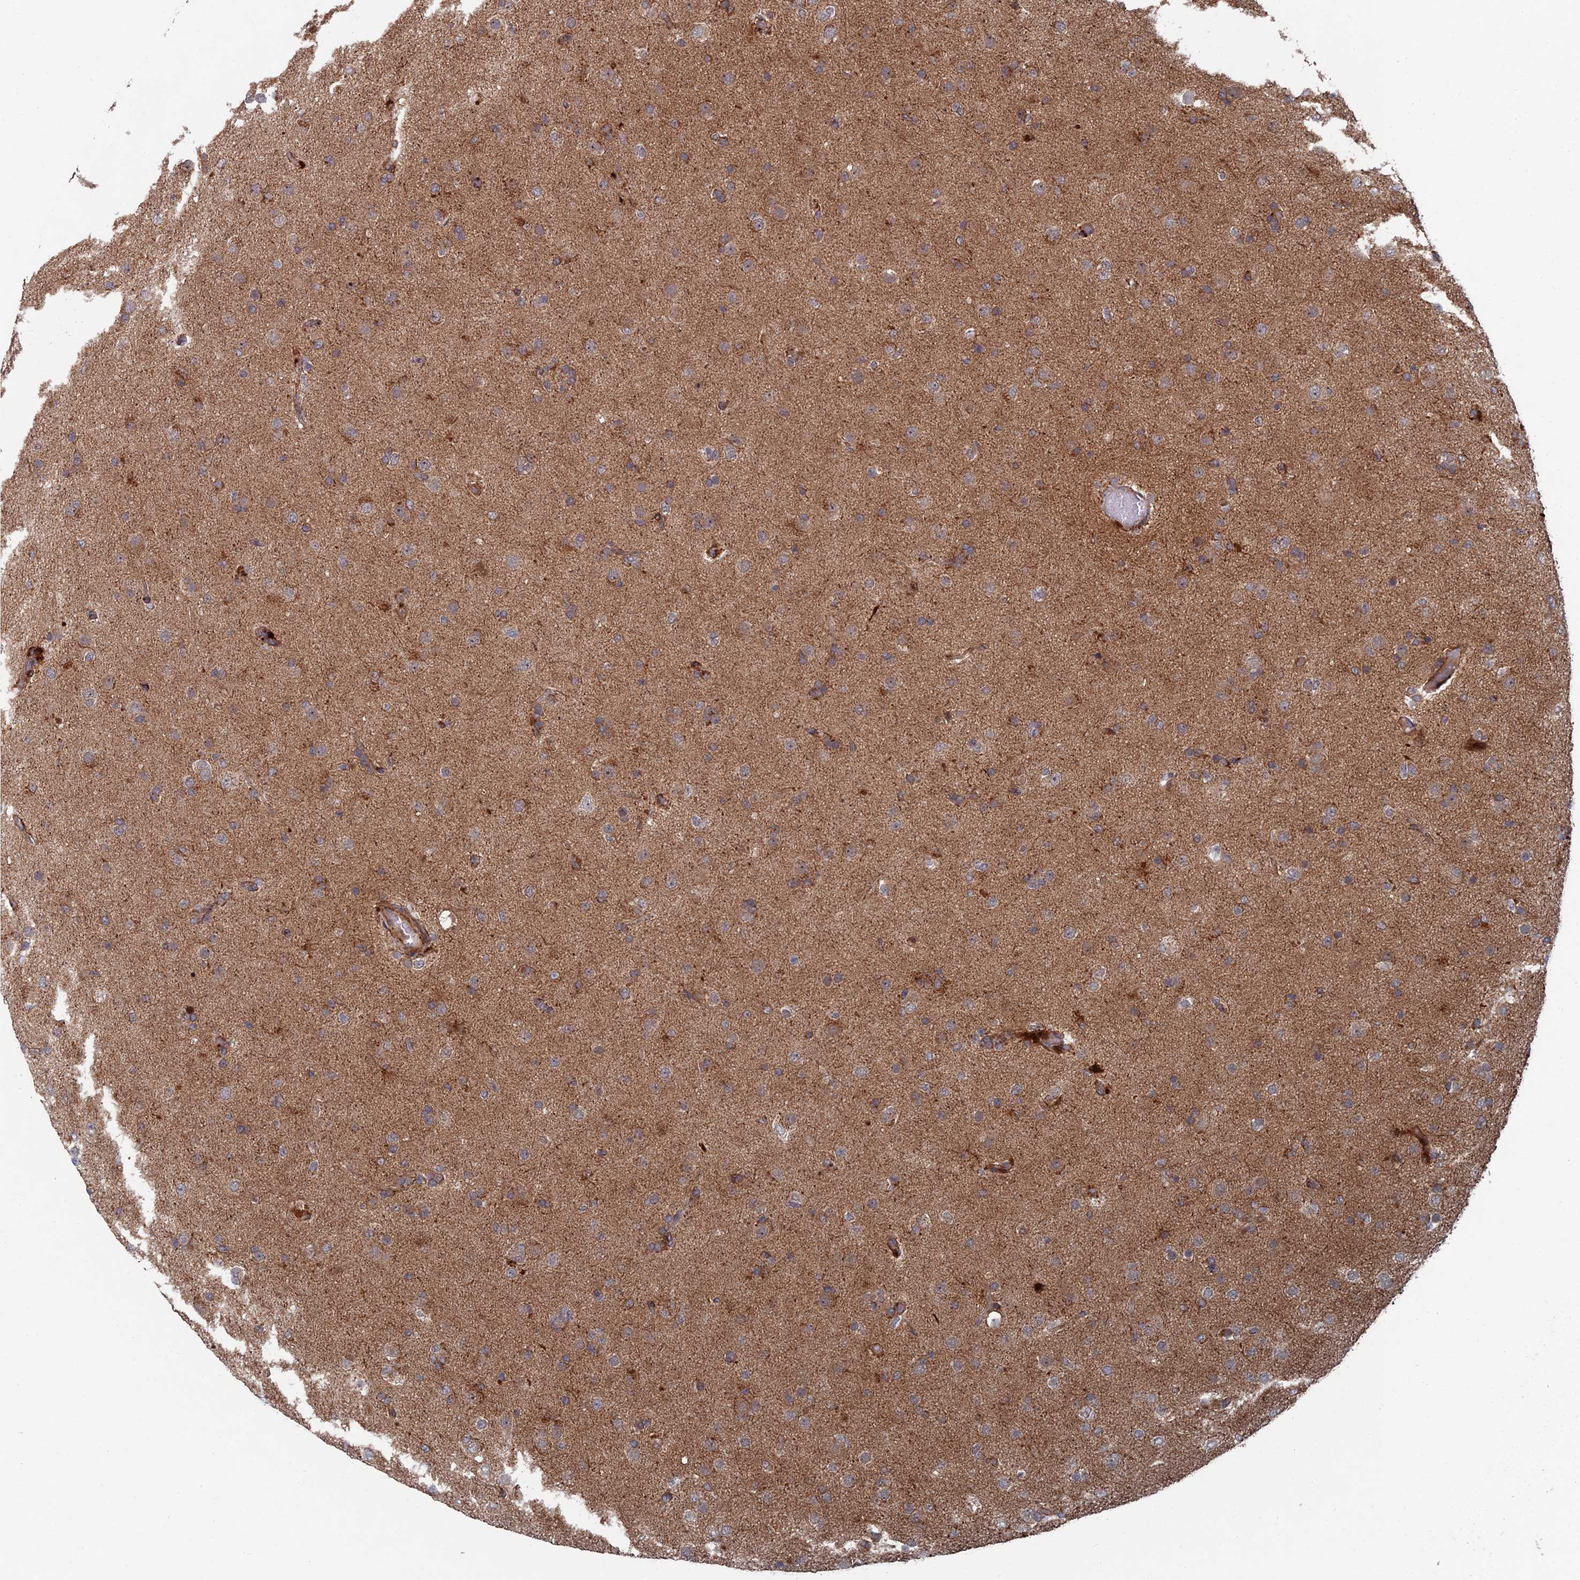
{"staining": {"intensity": "moderate", "quantity": "<25%", "location": "cytoplasmic/membranous"}, "tissue": "glioma", "cell_type": "Tumor cells", "image_type": "cancer", "snomed": [{"axis": "morphology", "description": "Glioma, malignant, Low grade"}, {"axis": "topography", "description": "Brain"}], "caption": "This is a histology image of immunohistochemistry staining of low-grade glioma (malignant), which shows moderate positivity in the cytoplasmic/membranous of tumor cells.", "gene": "GTF2IRD1", "patient": {"sex": "male", "age": 65}}